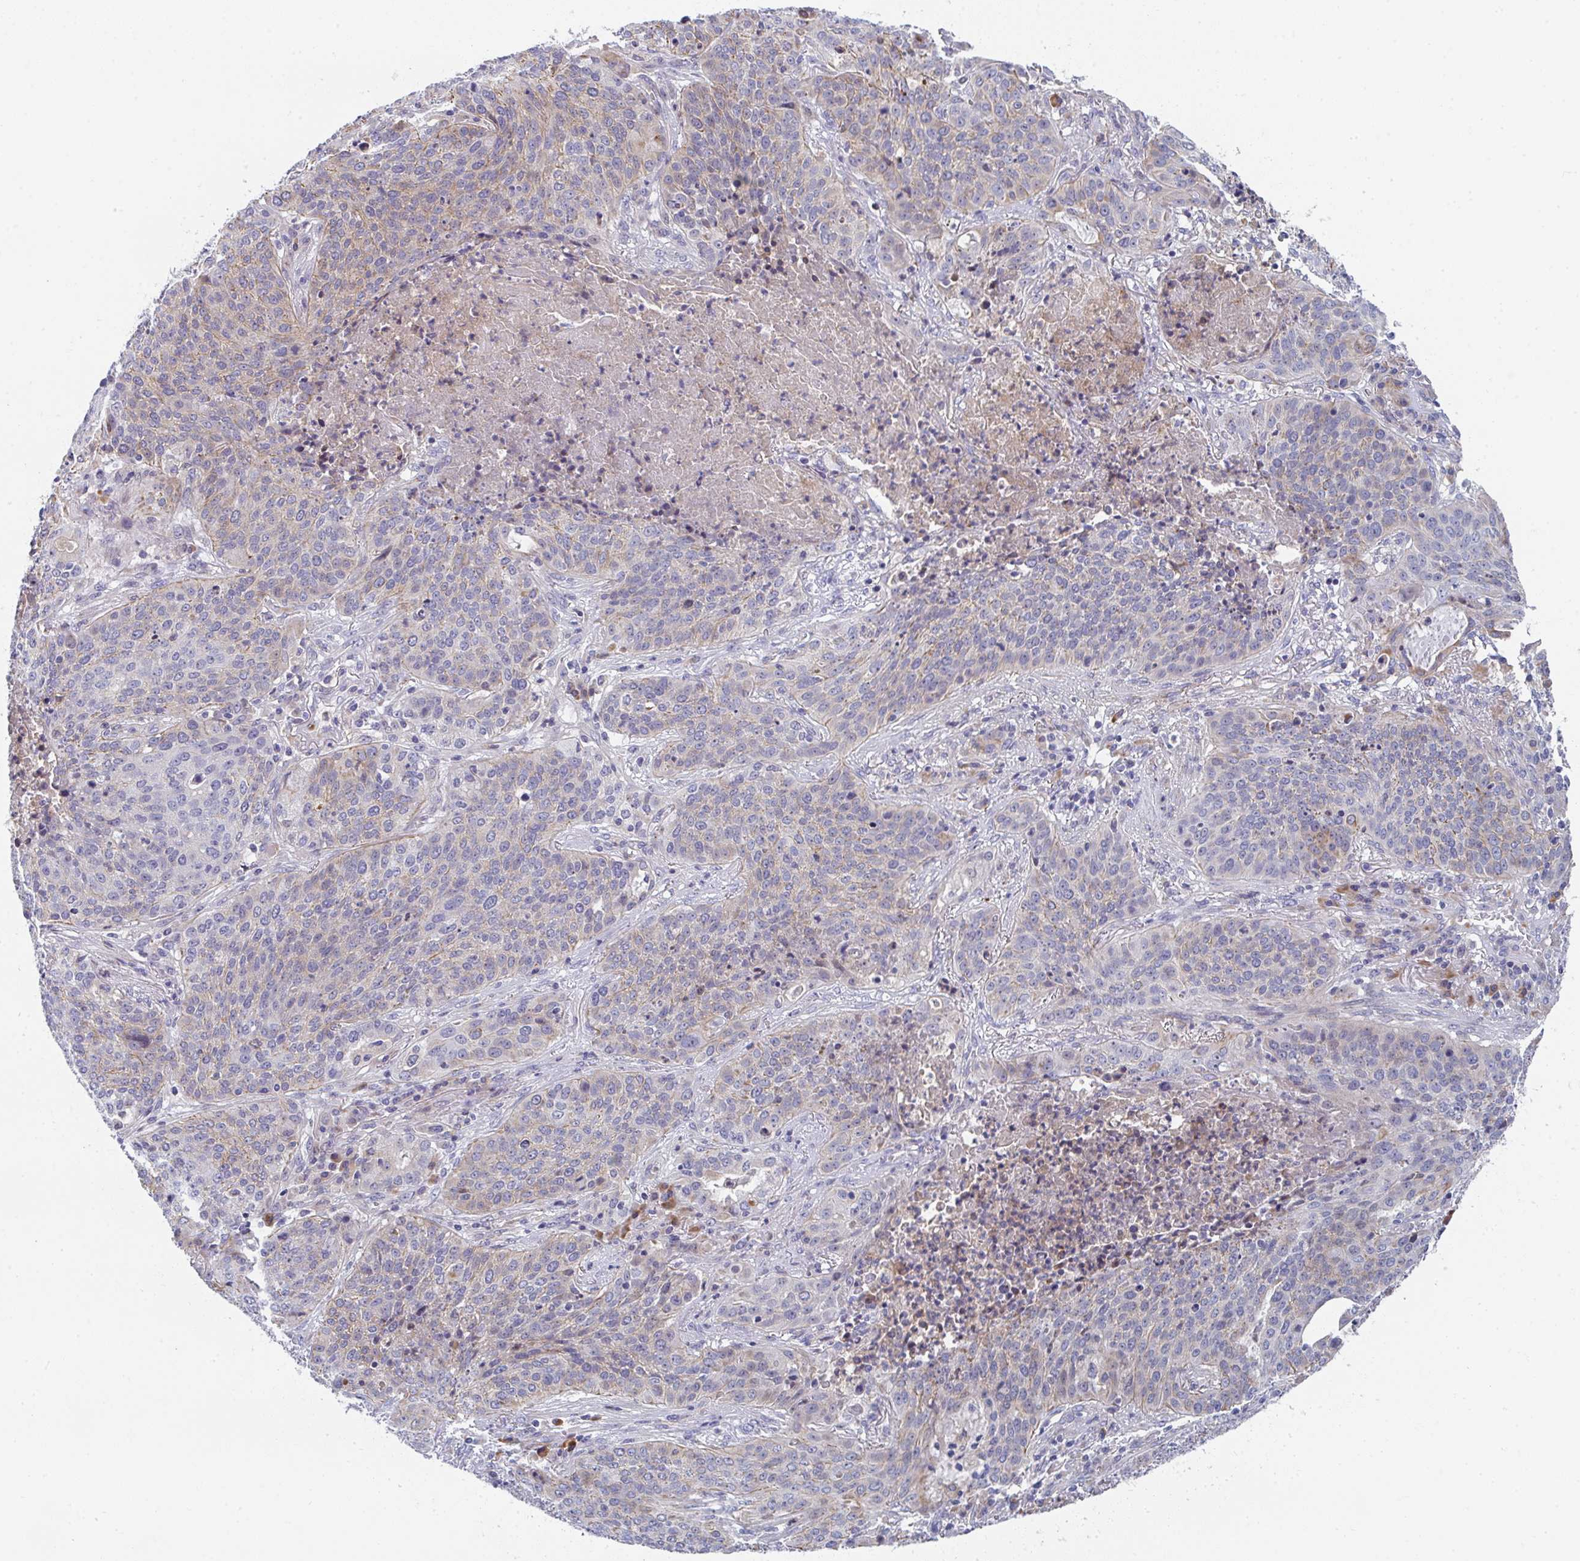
{"staining": {"intensity": "weak", "quantity": "25%-75%", "location": "cytoplasmic/membranous"}, "tissue": "lung cancer", "cell_type": "Tumor cells", "image_type": "cancer", "snomed": [{"axis": "morphology", "description": "Squamous cell carcinoma, NOS"}, {"axis": "topography", "description": "Lung"}], "caption": "Immunohistochemical staining of squamous cell carcinoma (lung) demonstrates low levels of weak cytoplasmic/membranous positivity in approximately 25%-75% of tumor cells.", "gene": "KLHL33", "patient": {"sex": "male", "age": 63}}